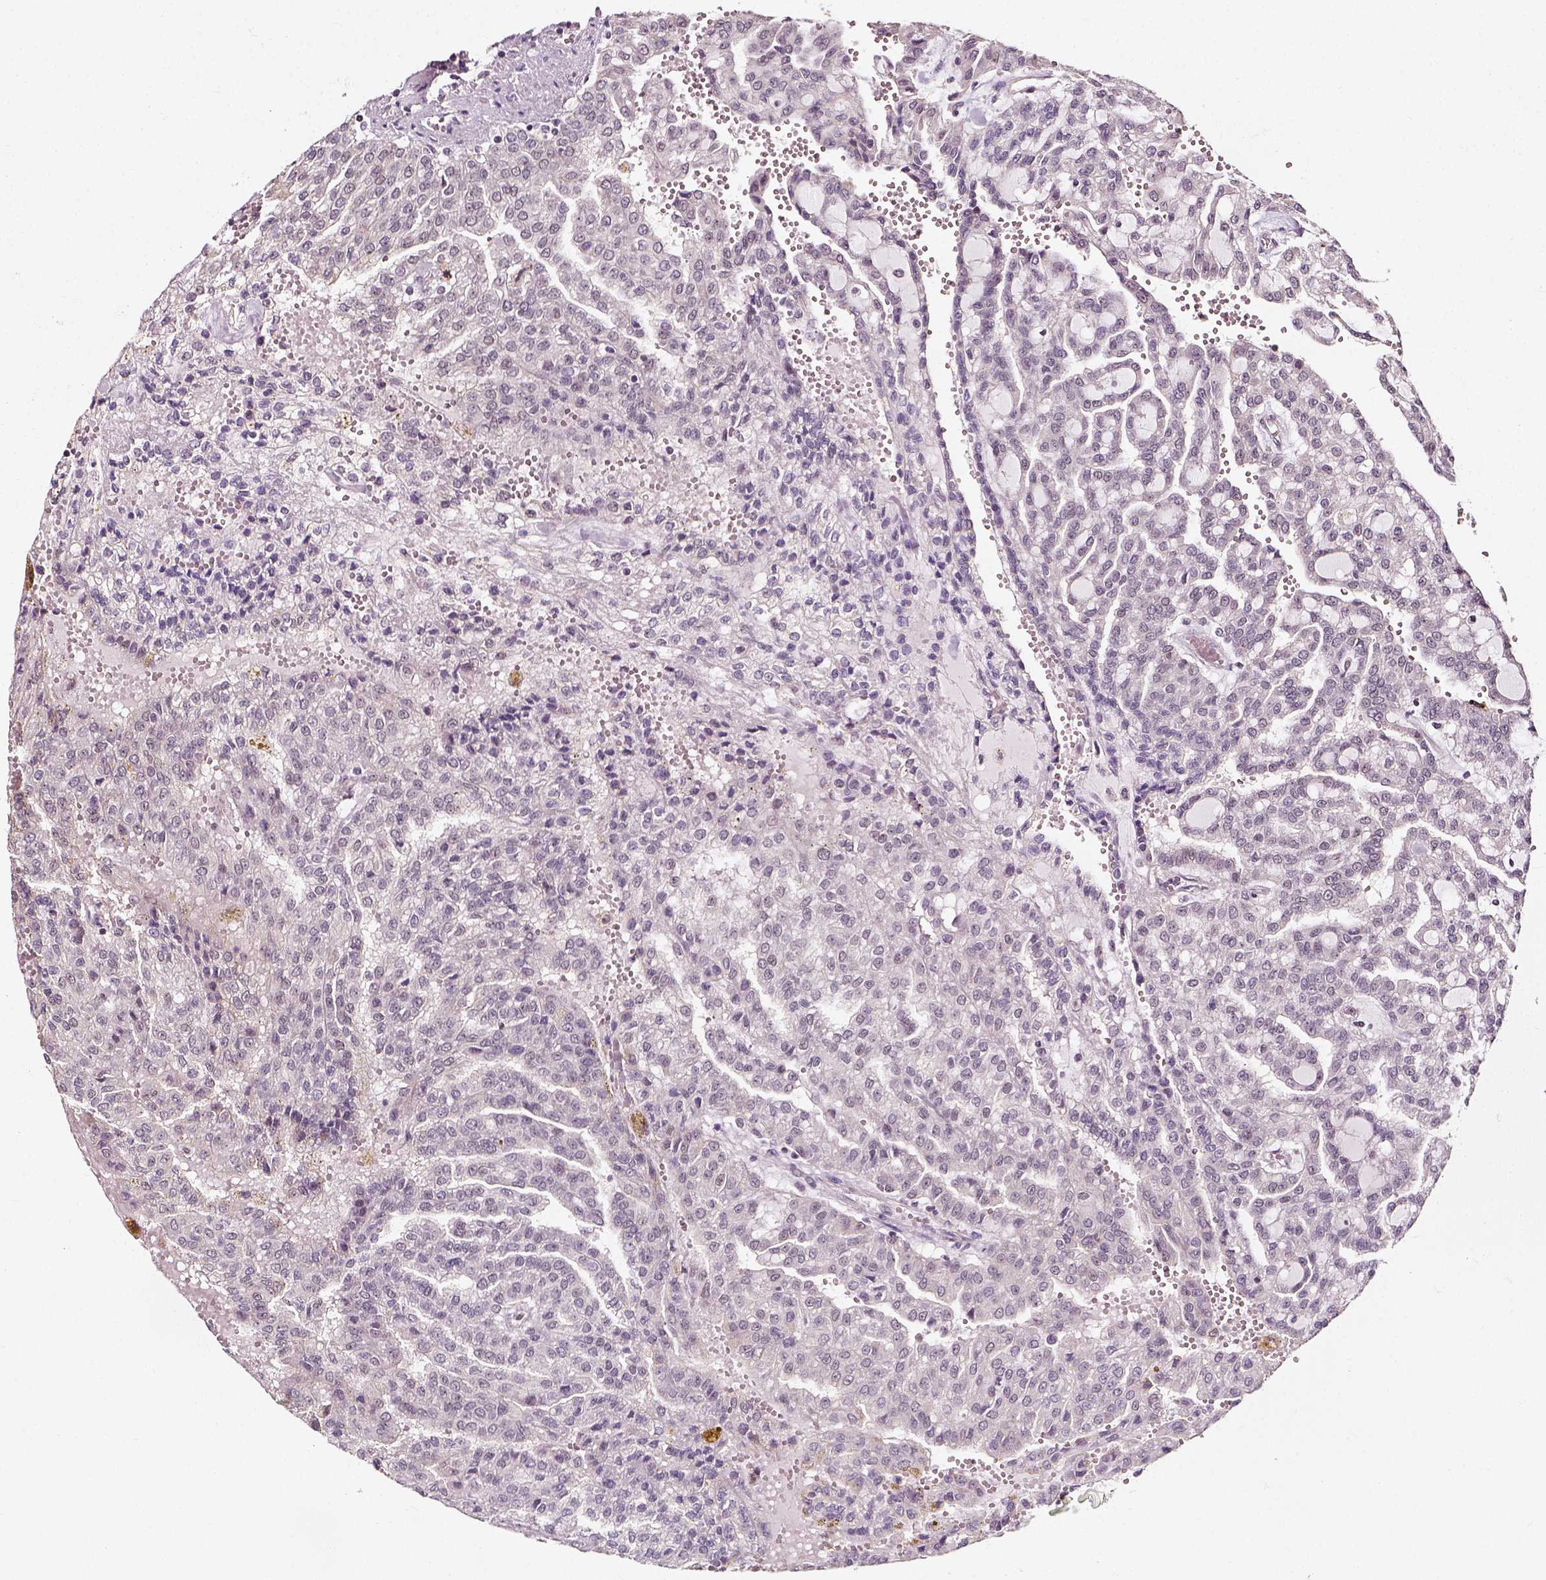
{"staining": {"intensity": "negative", "quantity": "none", "location": "none"}, "tissue": "renal cancer", "cell_type": "Tumor cells", "image_type": "cancer", "snomed": [{"axis": "morphology", "description": "Adenocarcinoma, NOS"}, {"axis": "topography", "description": "Kidney"}], "caption": "Micrograph shows no significant protein expression in tumor cells of renal cancer (adenocarcinoma).", "gene": "NACC1", "patient": {"sex": "male", "age": 63}}